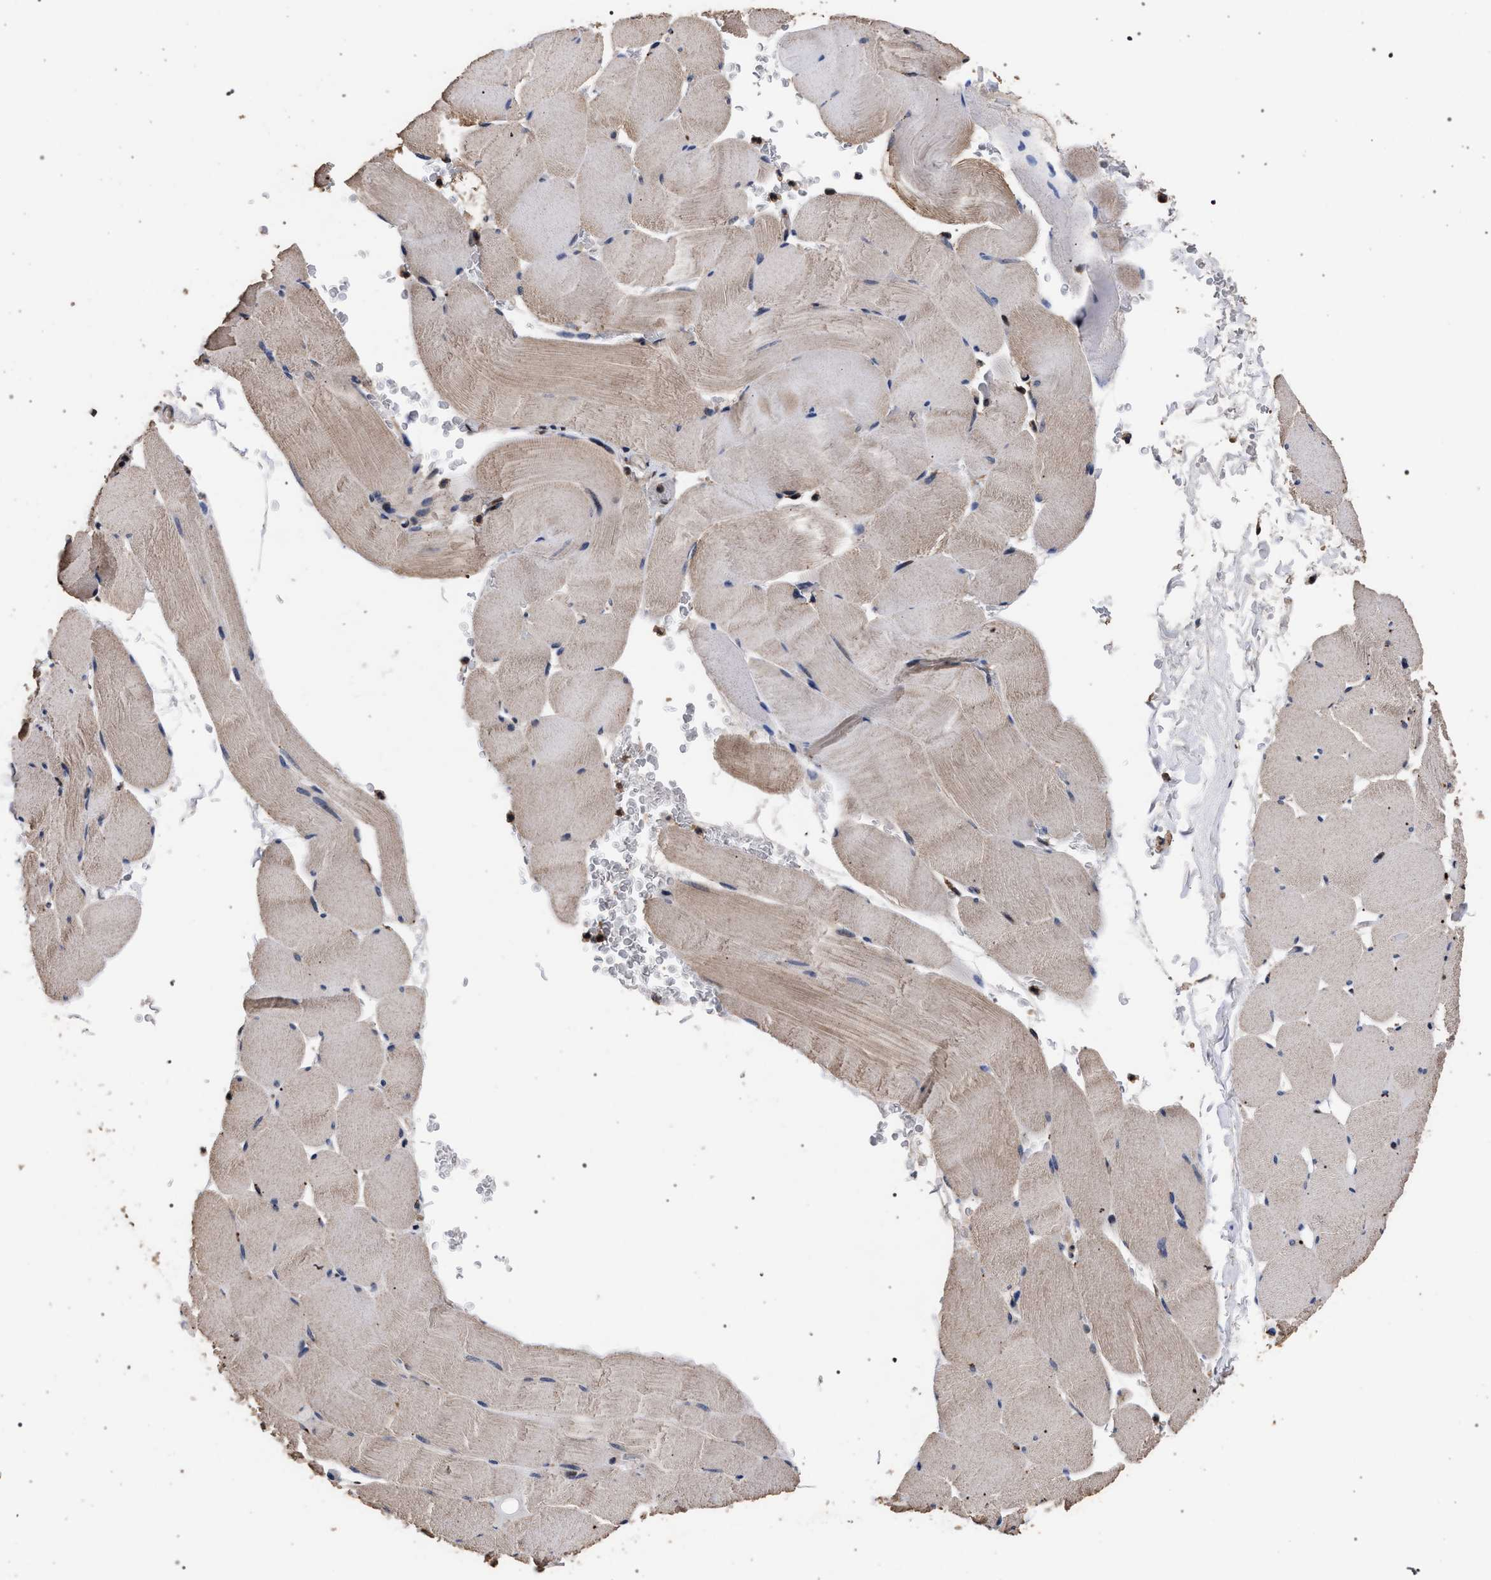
{"staining": {"intensity": "weak", "quantity": ">75%", "location": "cytoplasmic/membranous,nuclear"}, "tissue": "skeletal muscle", "cell_type": "Myocytes", "image_type": "normal", "snomed": [{"axis": "morphology", "description": "Normal tissue, NOS"}, {"axis": "topography", "description": "Skeletal muscle"}], "caption": "The photomicrograph displays staining of unremarkable skeletal muscle, revealing weak cytoplasmic/membranous,nuclear protein staining (brown color) within myocytes. The protein is stained brown, and the nuclei are stained in blue (DAB (3,3'-diaminobenzidine) IHC with brightfield microscopy, high magnification).", "gene": "ACOX1", "patient": {"sex": "male", "age": 62}}